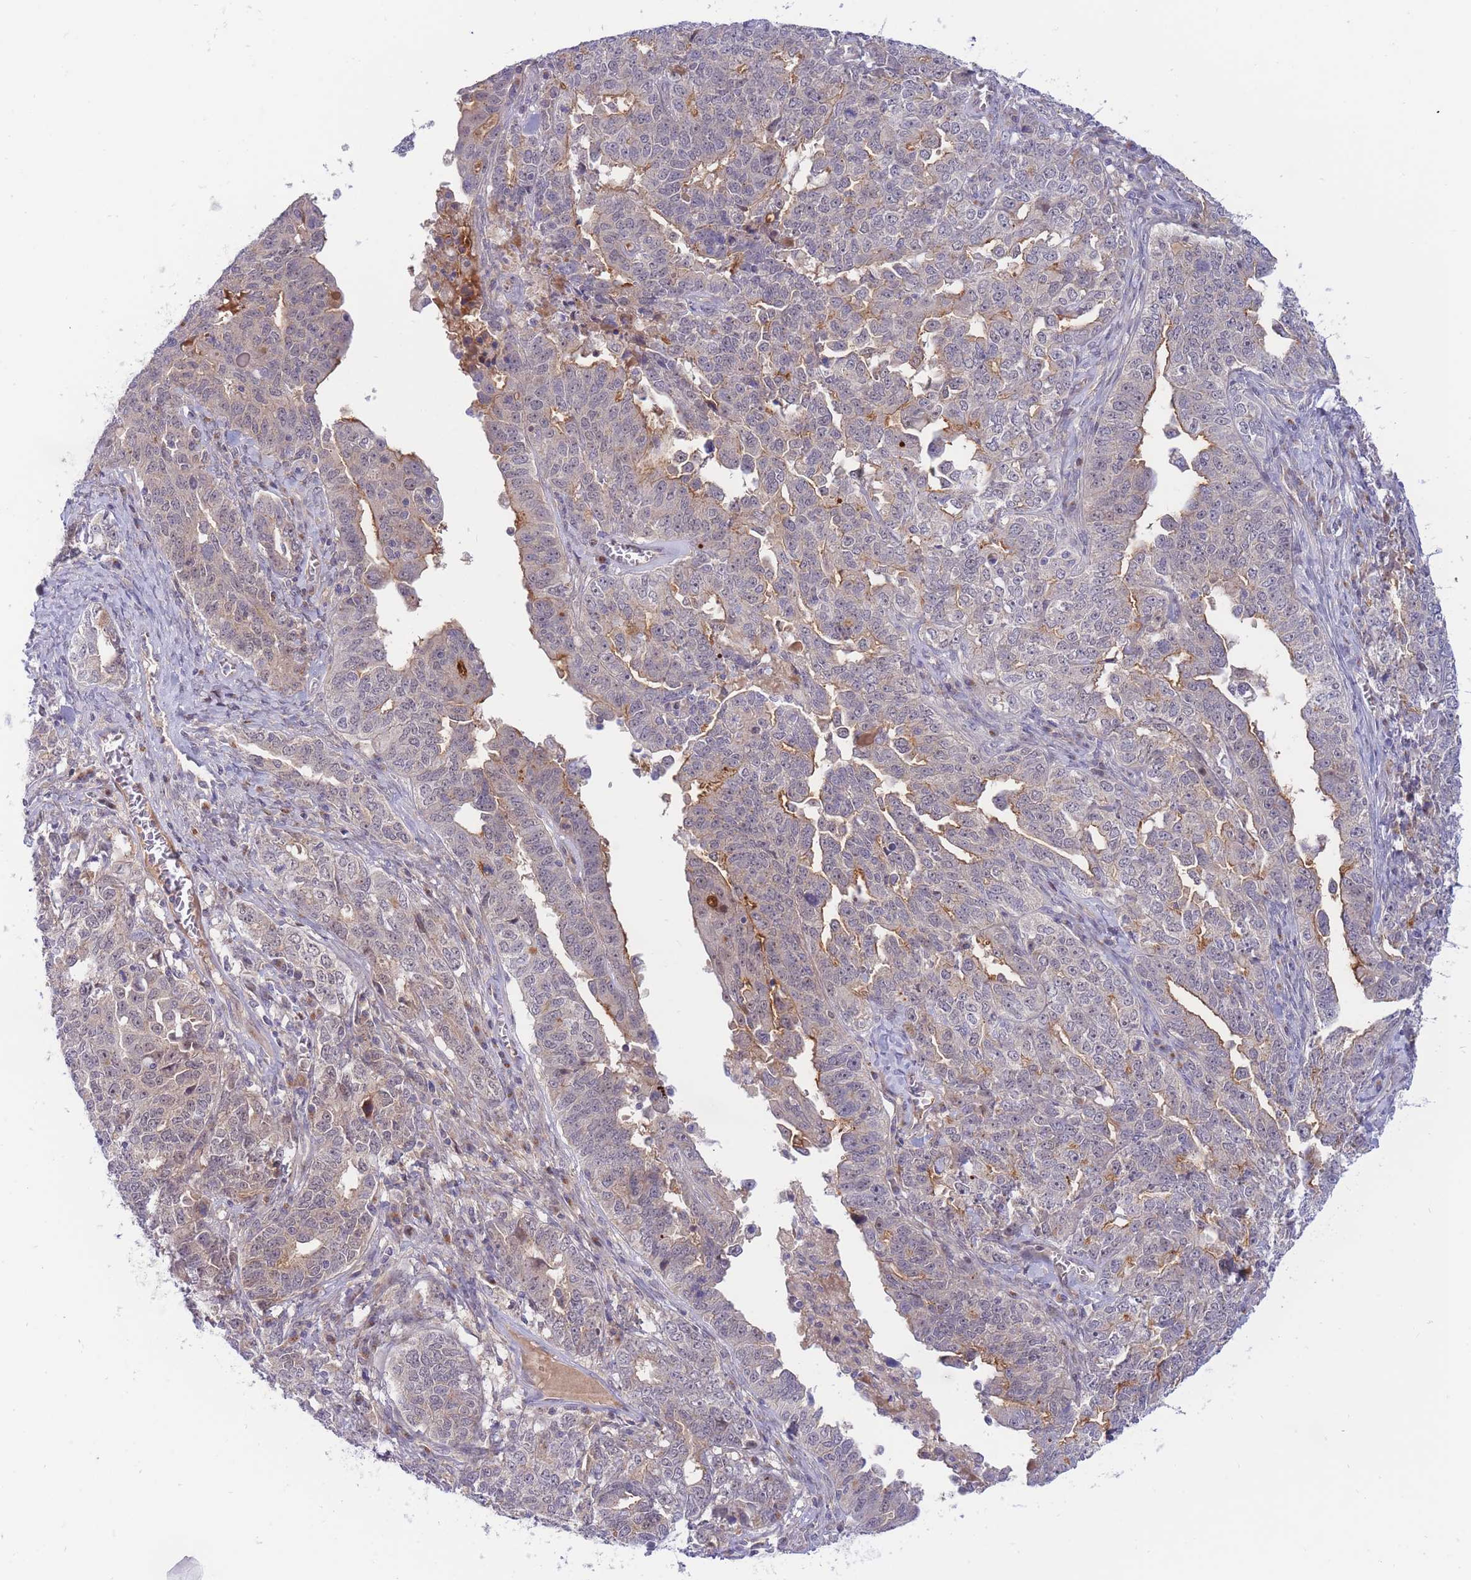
{"staining": {"intensity": "negative", "quantity": "none", "location": "none"}, "tissue": "ovarian cancer", "cell_type": "Tumor cells", "image_type": "cancer", "snomed": [{"axis": "morphology", "description": "Carcinoma, endometroid"}, {"axis": "topography", "description": "Ovary"}], "caption": "The photomicrograph shows no staining of tumor cells in endometroid carcinoma (ovarian).", "gene": "APOL4", "patient": {"sex": "female", "age": 62}}